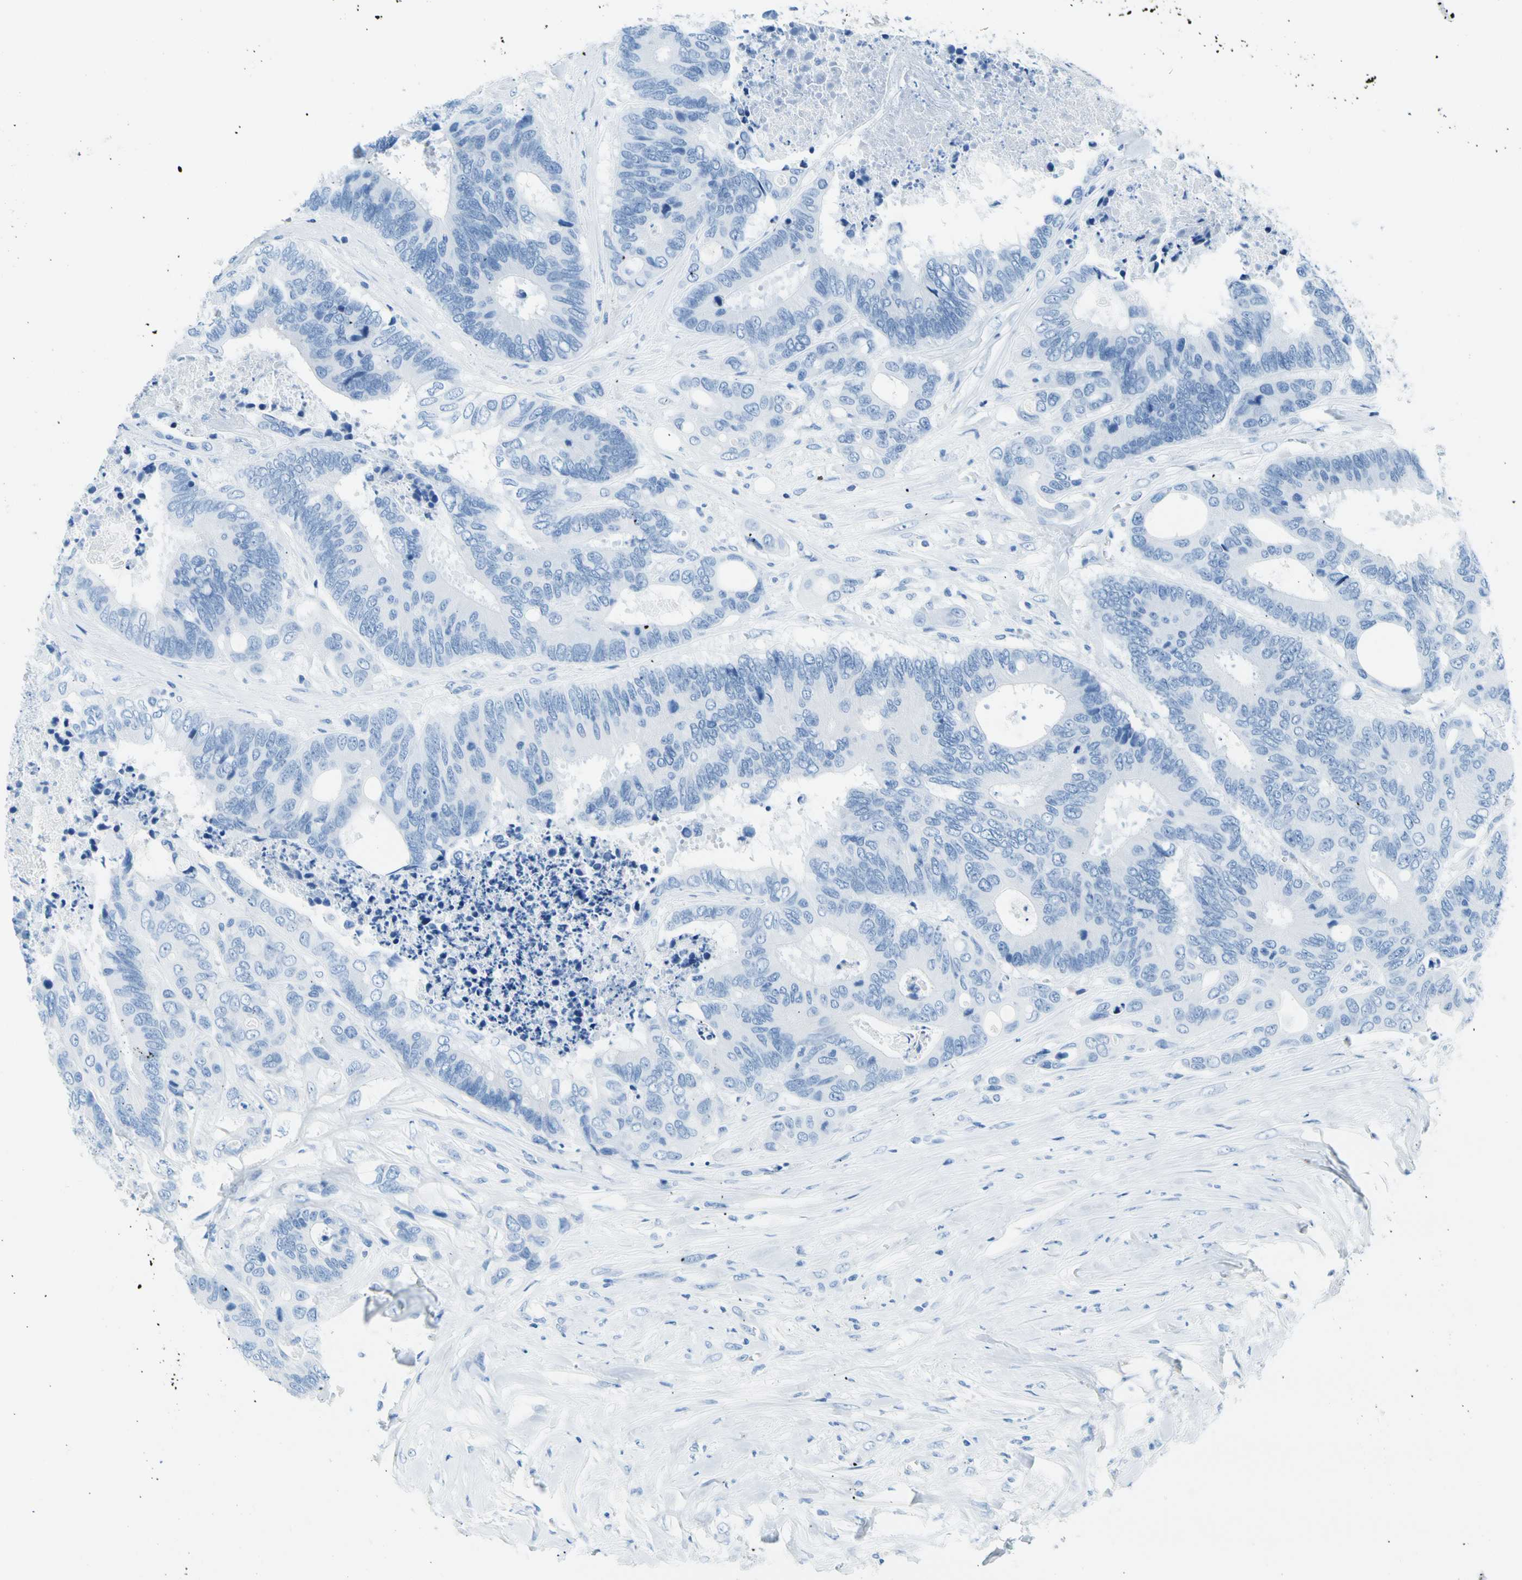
{"staining": {"intensity": "negative", "quantity": "none", "location": "none"}, "tissue": "colorectal cancer", "cell_type": "Tumor cells", "image_type": "cancer", "snomed": [{"axis": "morphology", "description": "Adenocarcinoma, NOS"}, {"axis": "topography", "description": "Rectum"}], "caption": "Colorectal adenocarcinoma was stained to show a protein in brown. There is no significant staining in tumor cells. (Brightfield microscopy of DAB immunohistochemistry at high magnification).", "gene": "CEL", "patient": {"sex": "male", "age": 55}}